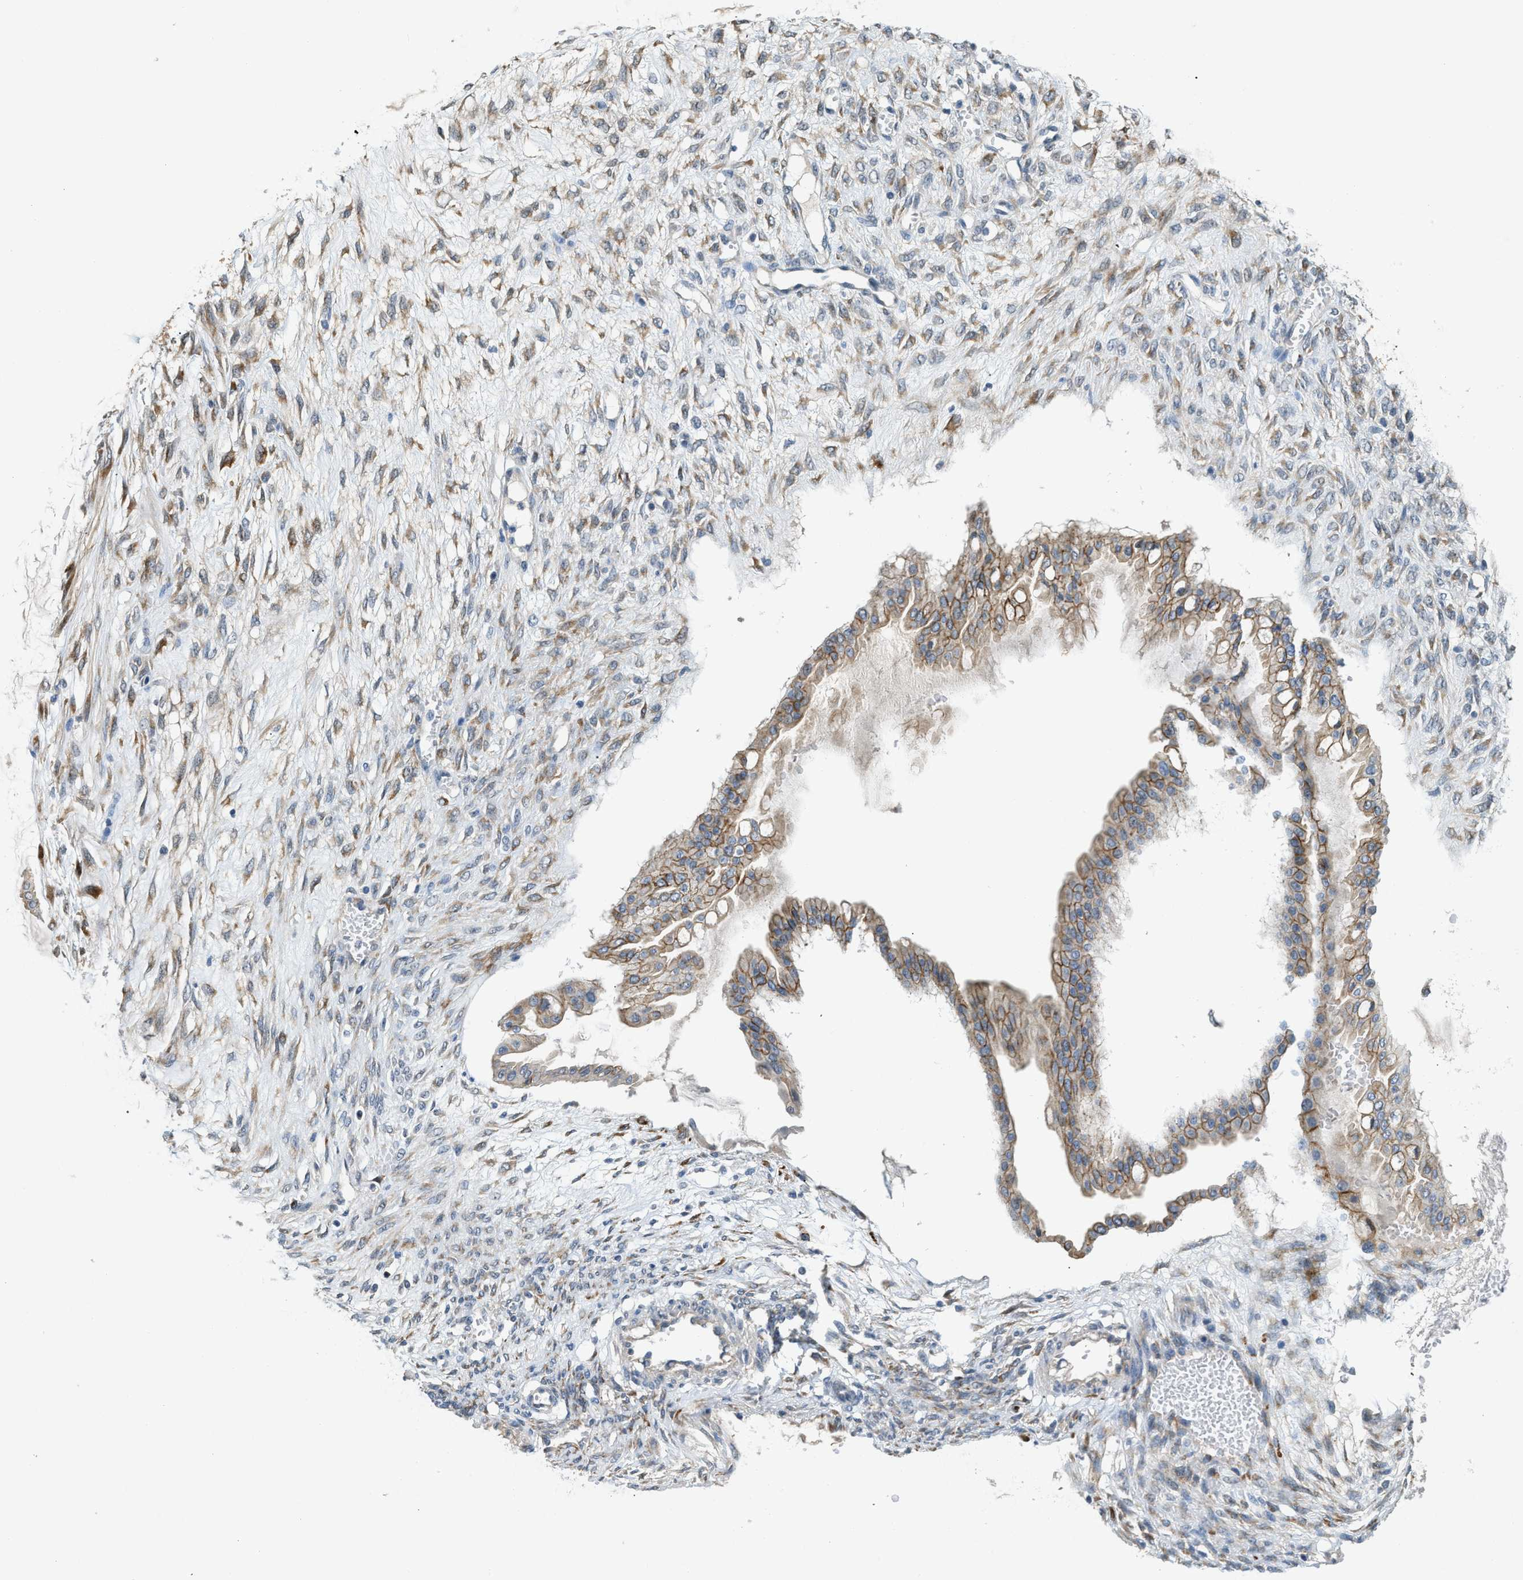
{"staining": {"intensity": "moderate", "quantity": "25%-75%", "location": "cytoplasmic/membranous"}, "tissue": "ovarian cancer", "cell_type": "Tumor cells", "image_type": "cancer", "snomed": [{"axis": "morphology", "description": "Cystadenocarcinoma, mucinous, NOS"}, {"axis": "topography", "description": "Ovary"}], "caption": "This is an image of IHC staining of ovarian cancer (mucinous cystadenocarcinoma), which shows moderate staining in the cytoplasmic/membranous of tumor cells.", "gene": "TMEM154", "patient": {"sex": "female", "age": 73}}